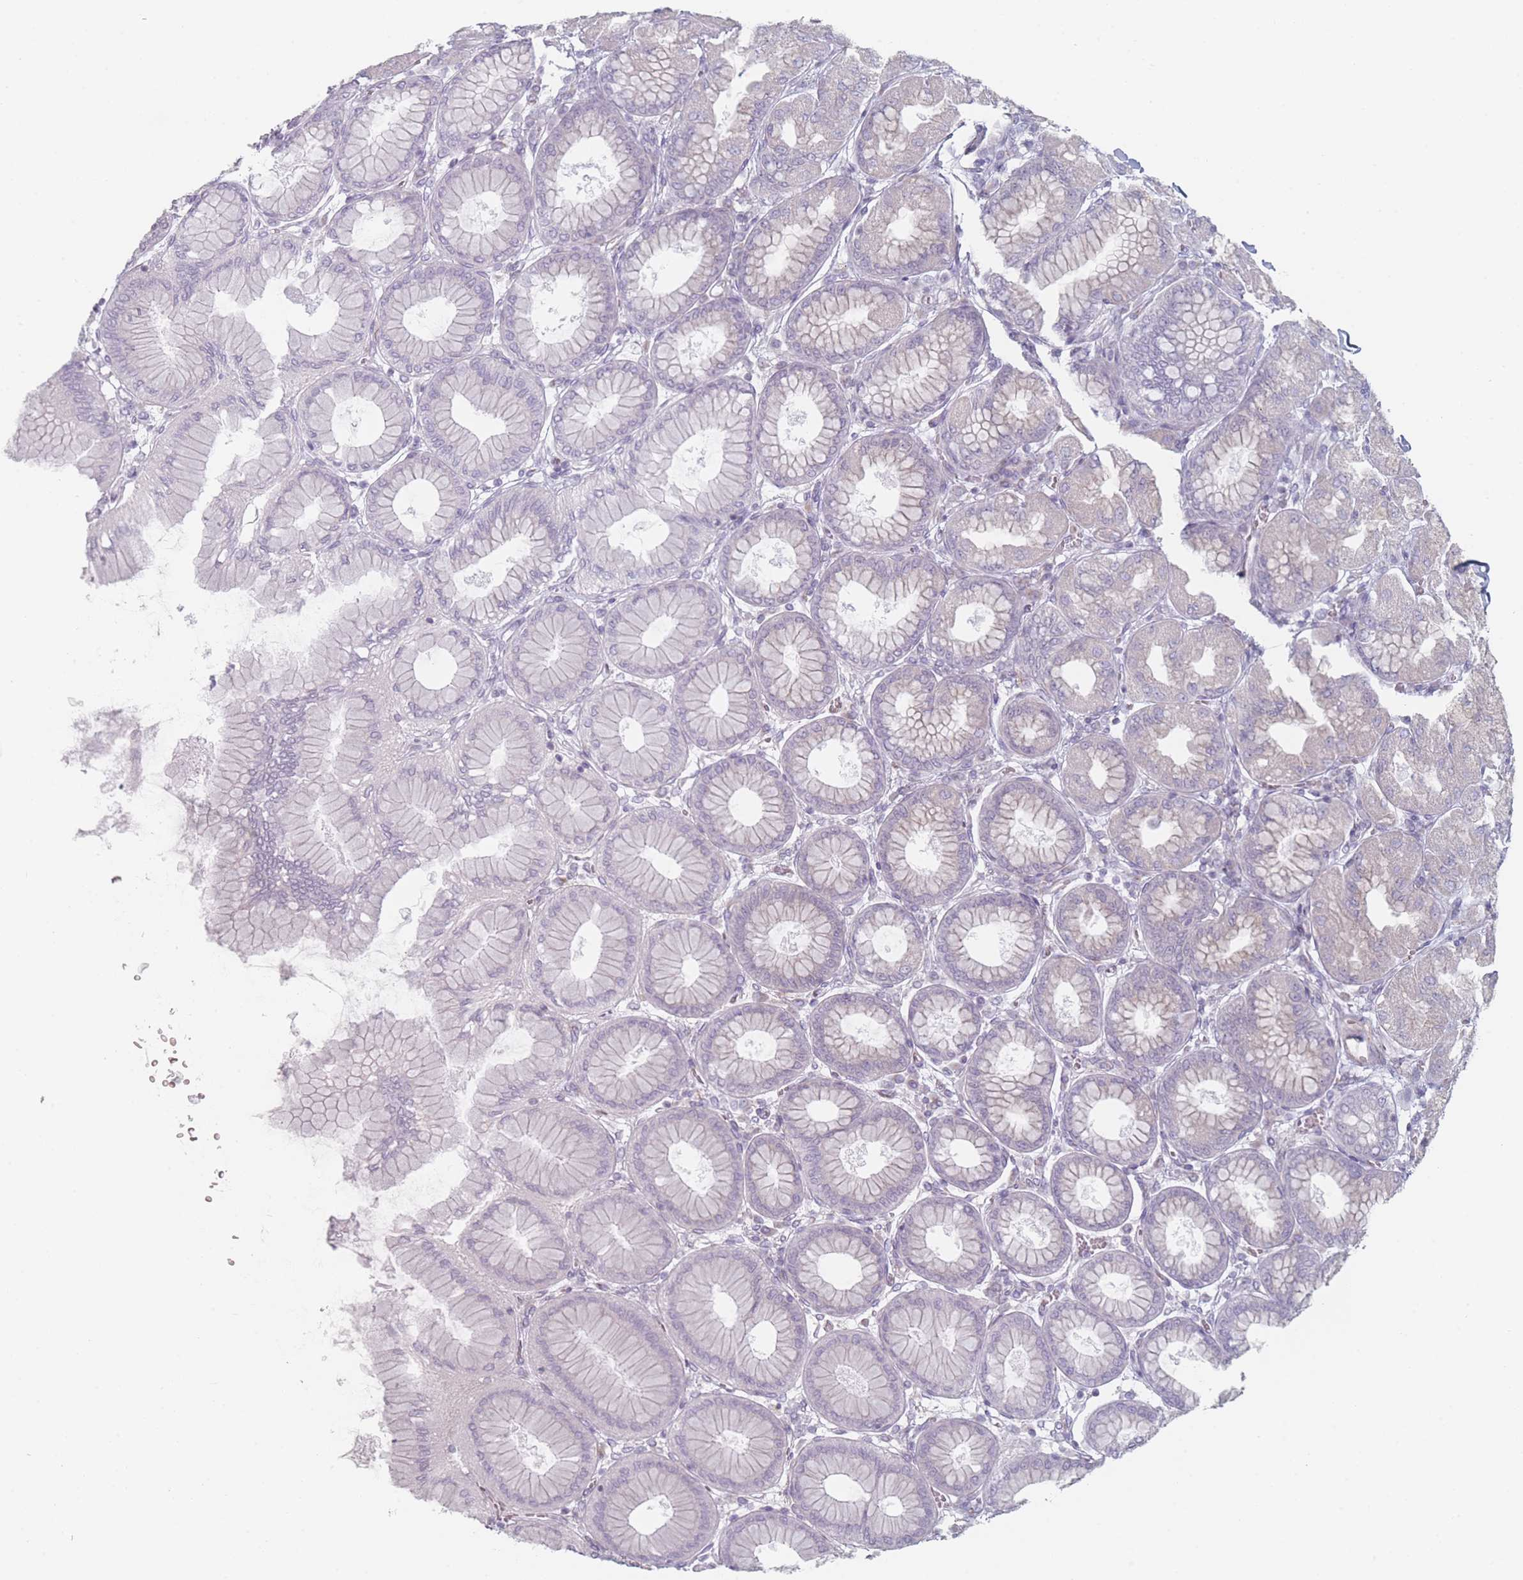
{"staining": {"intensity": "moderate", "quantity": "25%-75%", "location": "cytoplasmic/membranous"}, "tissue": "stomach", "cell_type": "Glandular cells", "image_type": "normal", "snomed": [{"axis": "morphology", "description": "Normal tissue, NOS"}, {"axis": "topography", "description": "Stomach, upper"}], "caption": "The photomicrograph displays immunohistochemical staining of benign stomach. There is moderate cytoplasmic/membranous staining is present in about 25%-75% of glandular cells. The protein is stained brown, and the nuclei are stained in blue (DAB IHC with brightfield microscopy, high magnification).", "gene": "RNF4", "patient": {"sex": "female", "age": 56}}